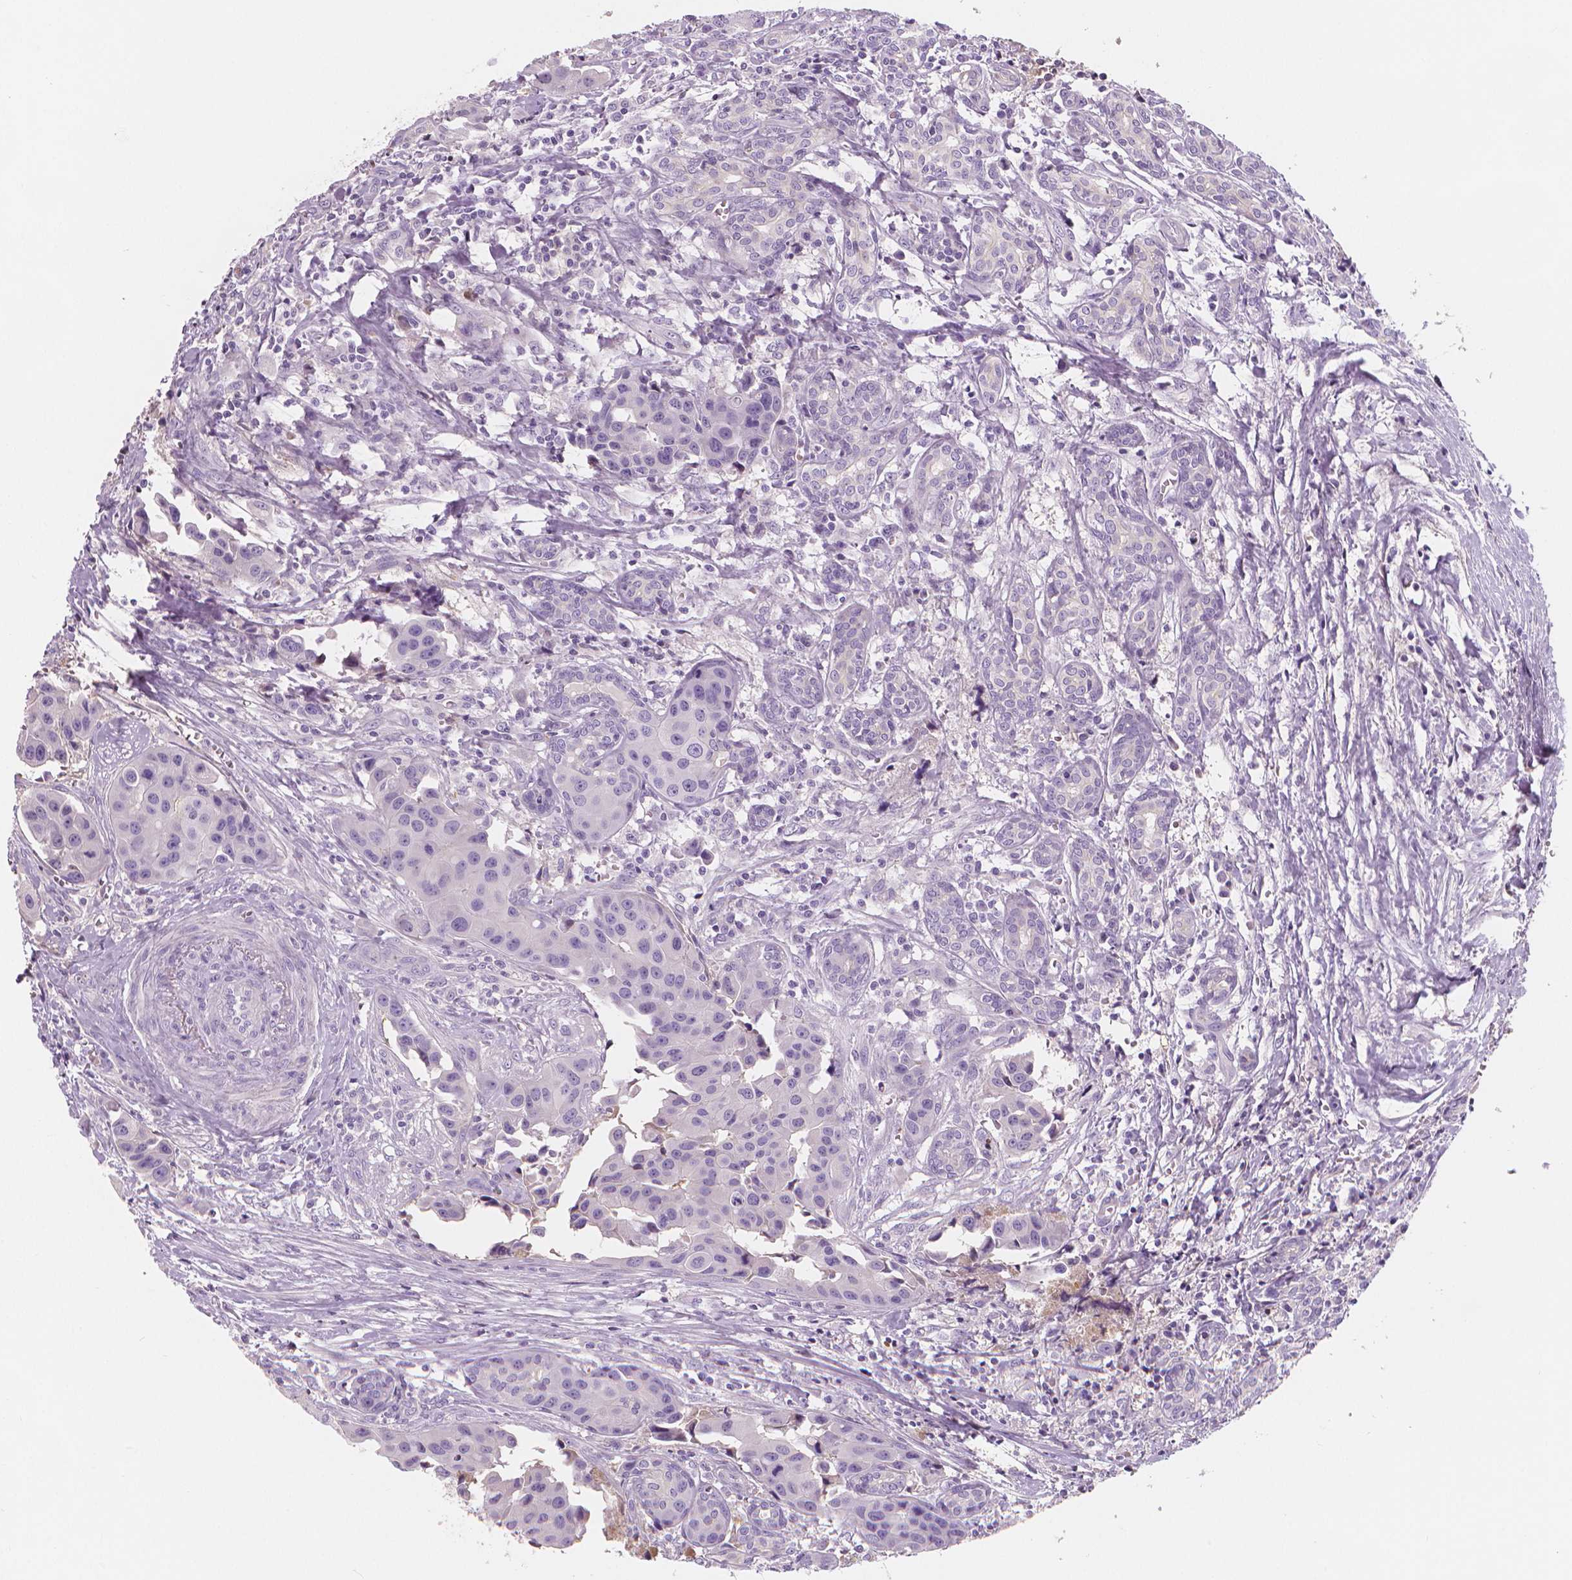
{"staining": {"intensity": "negative", "quantity": "none", "location": "none"}, "tissue": "head and neck cancer", "cell_type": "Tumor cells", "image_type": "cancer", "snomed": [{"axis": "morphology", "description": "Adenocarcinoma, NOS"}, {"axis": "topography", "description": "Head-Neck"}], "caption": "Head and neck cancer (adenocarcinoma) was stained to show a protein in brown. There is no significant positivity in tumor cells.", "gene": "APOA4", "patient": {"sex": "male", "age": 76}}